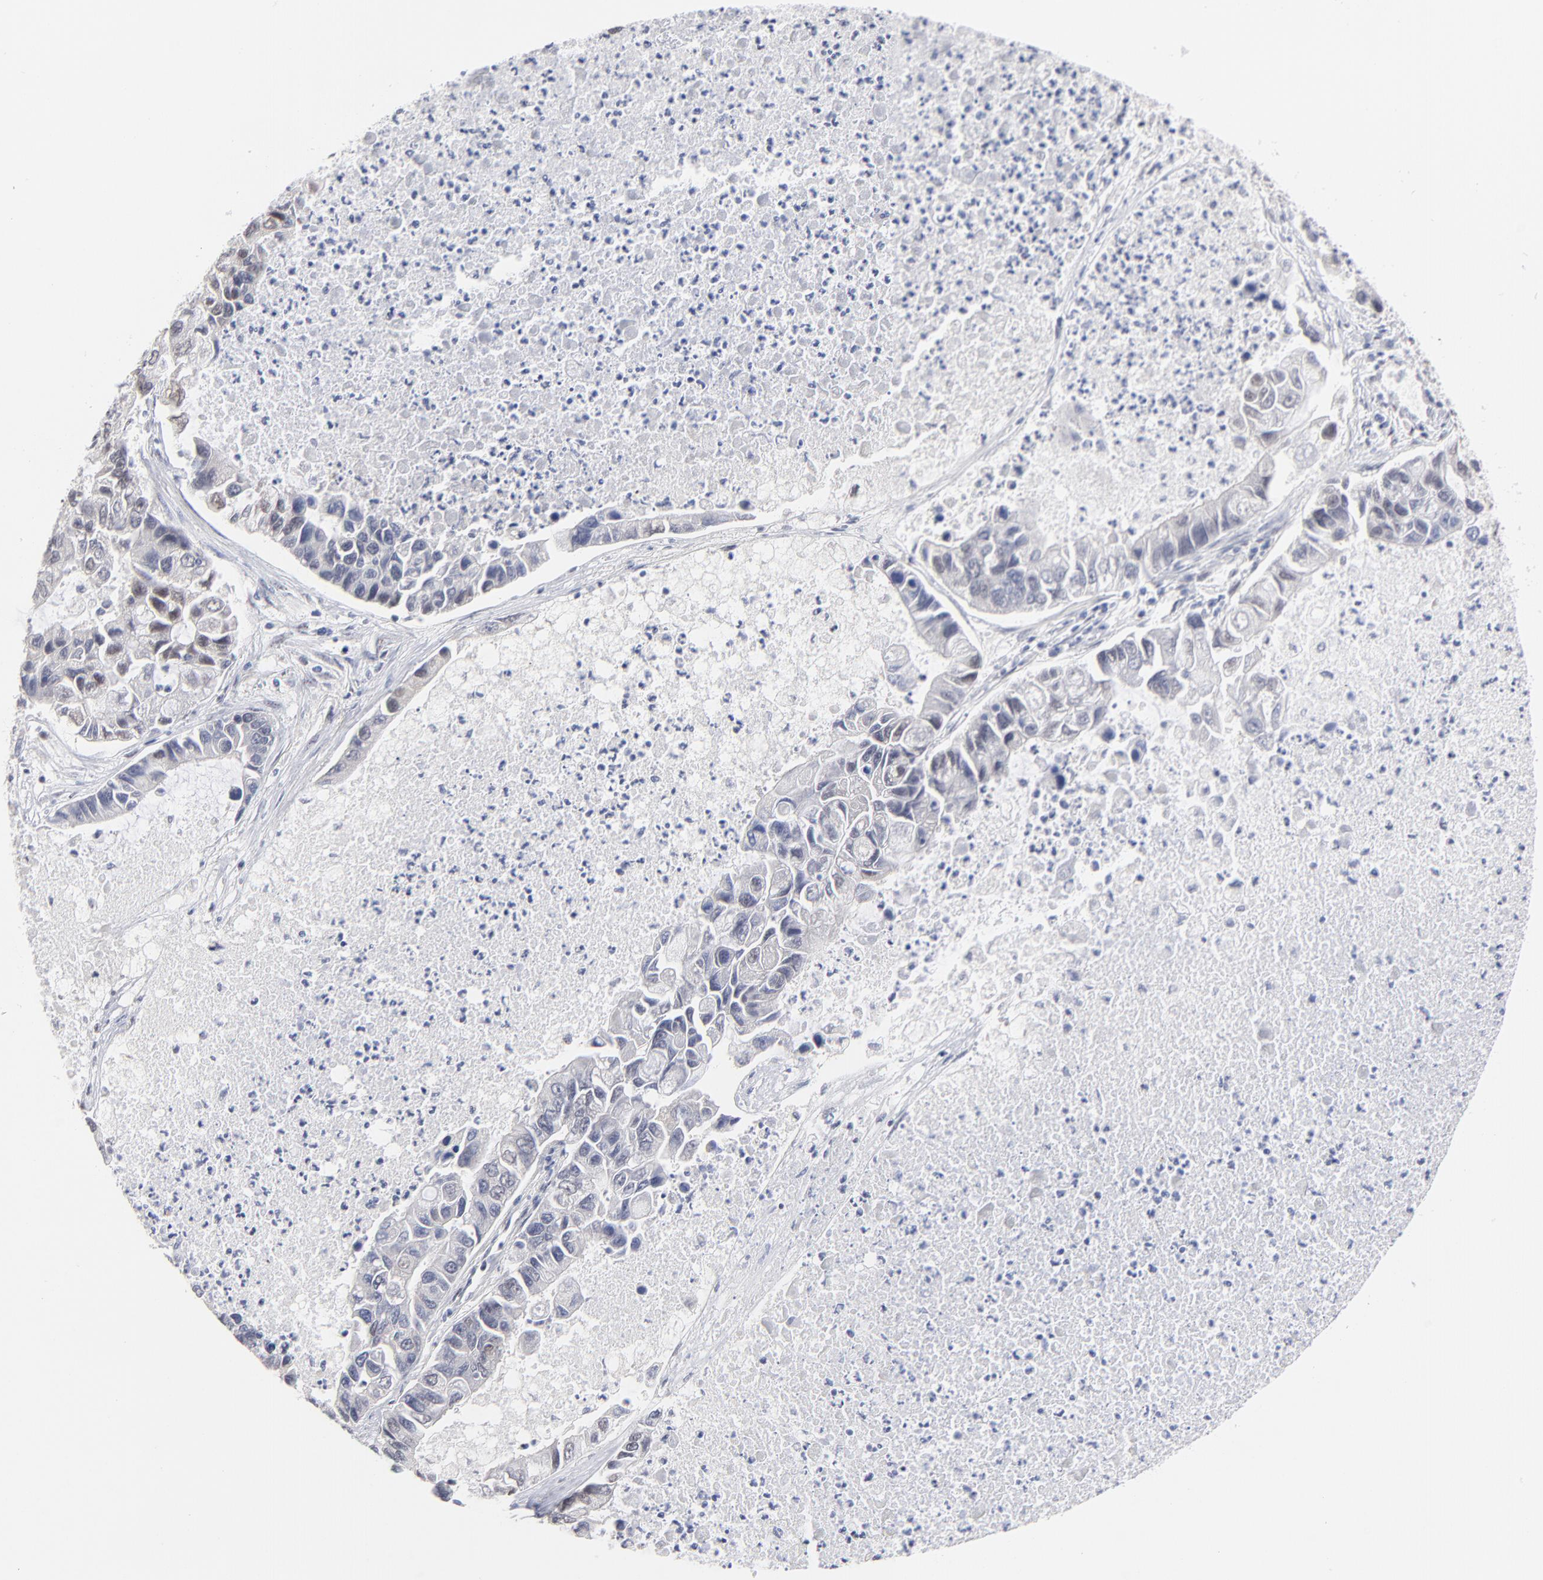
{"staining": {"intensity": "negative", "quantity": "none", "location": "none"}, "tissue": "lung cancer", "cell_type": "Tumor cells", "image_type": "cancer", "snomed": [{"axis": "morphology", "description": "Adenocarcinoma, NOS"}, {"axis": "topography", "description": "Lung"}], "caption": "Adenocarcinoma (lung) was stained to show a protein in brown. There is no significant expression in tumor cells.", "gene": "STAT3", "patient": {"sex": "female", "age": 51}}